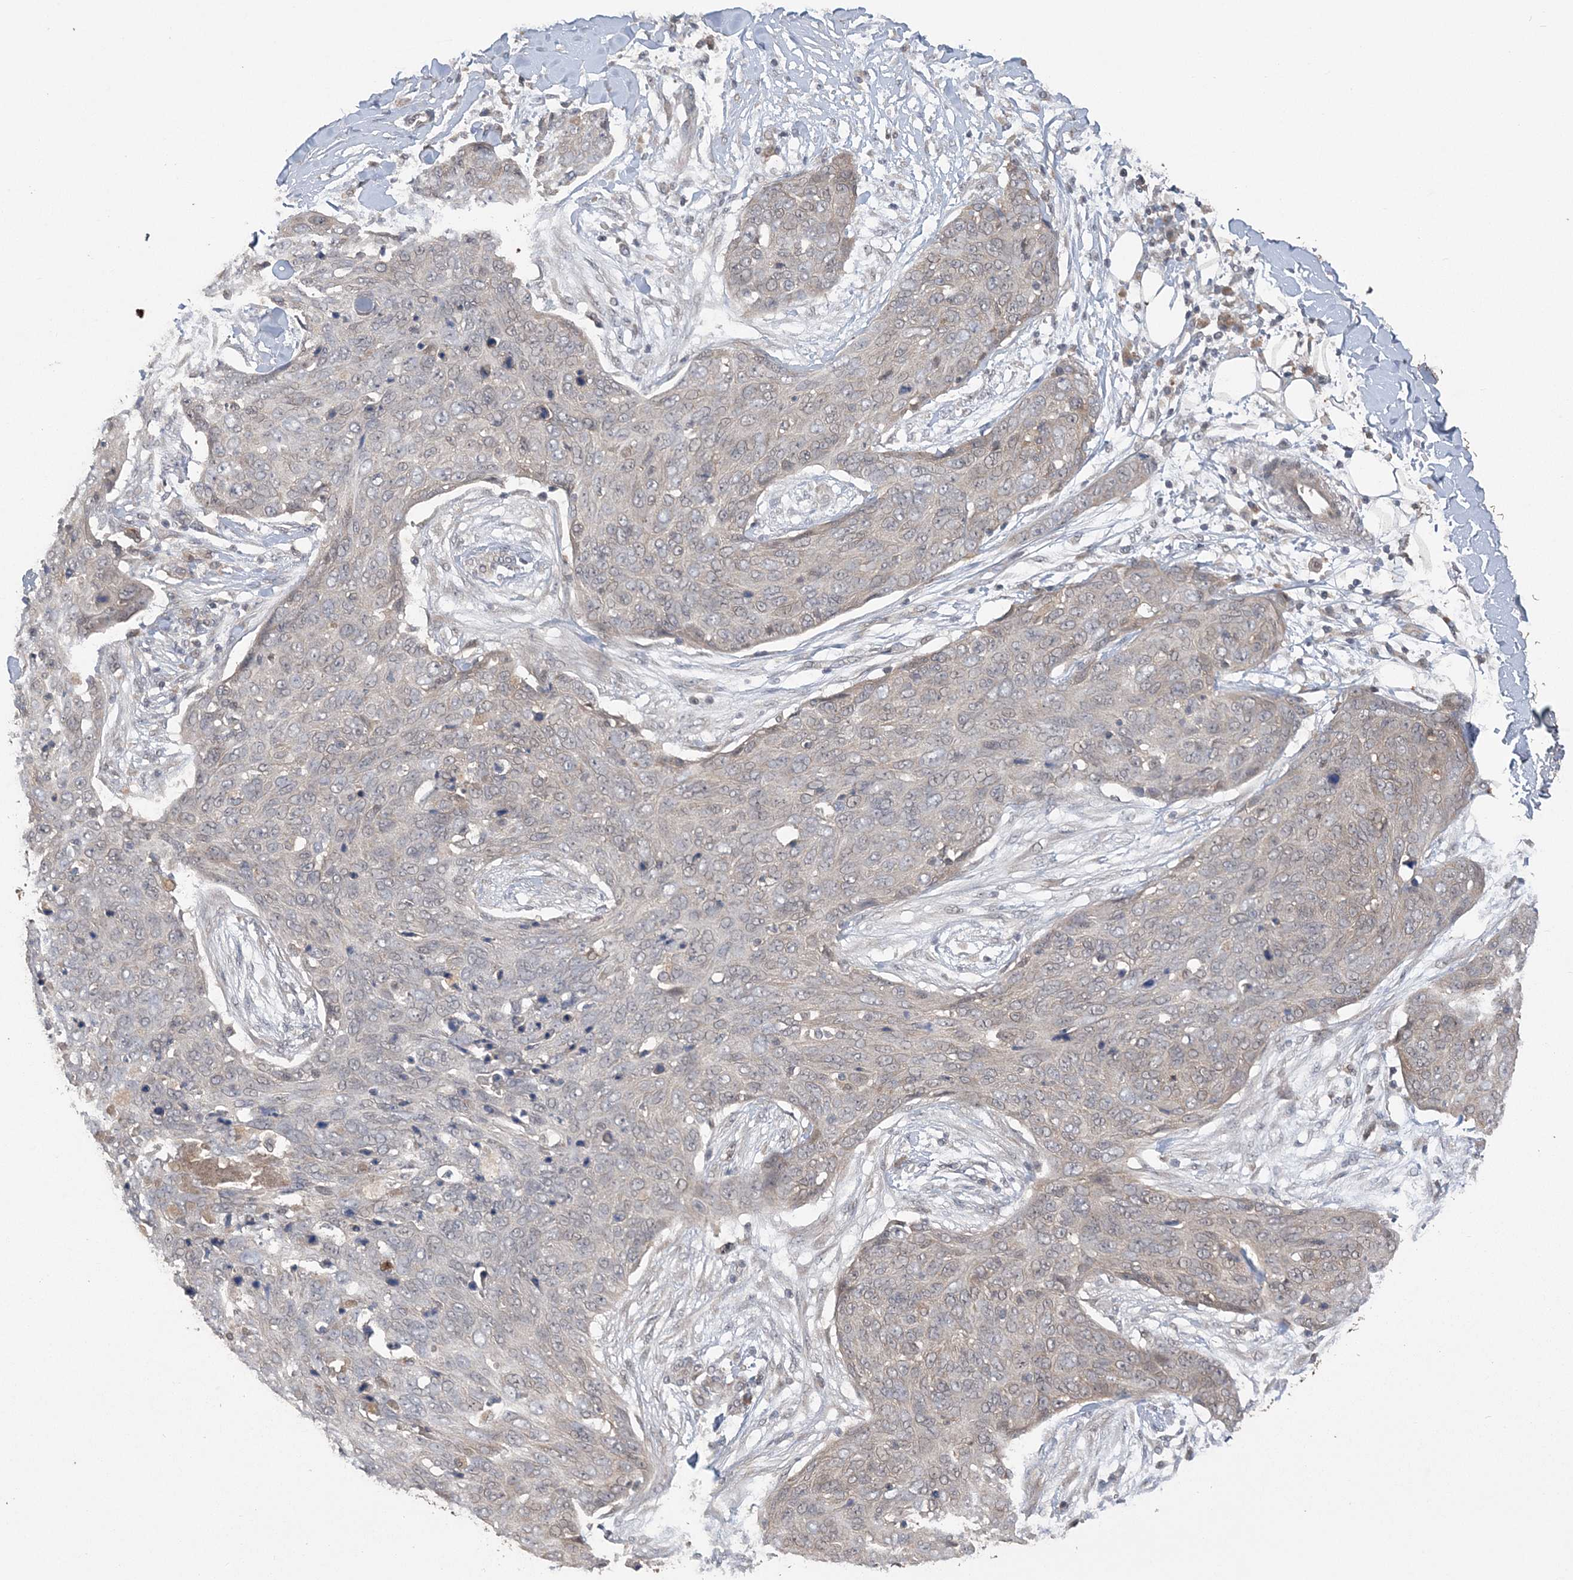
{"staining": {"intensity": "moderate", "quantity": "<25%", "location": "nuclear"}, "tissue": "skin cancer", "cell_type": "Tumor cells", "image_type": "cancer", "snomed": [{"axis": "morphology", "description": "Squamous cell carcinoma in situ, NOS"}, {"axis": "morphology", "description": "Squamous cell carcinoma, NOS"}, {"axis": "topography", "description": "Skin"}], "caption": "An immunohistochemistry micrograph of neoplastic tissue is shown. Protein staining in brown highlights moderate nuclear positivity in skin cancer within tumor cells.", "gene": "ZBTB7A", "patient": {"sex": "male", "age": 93}}